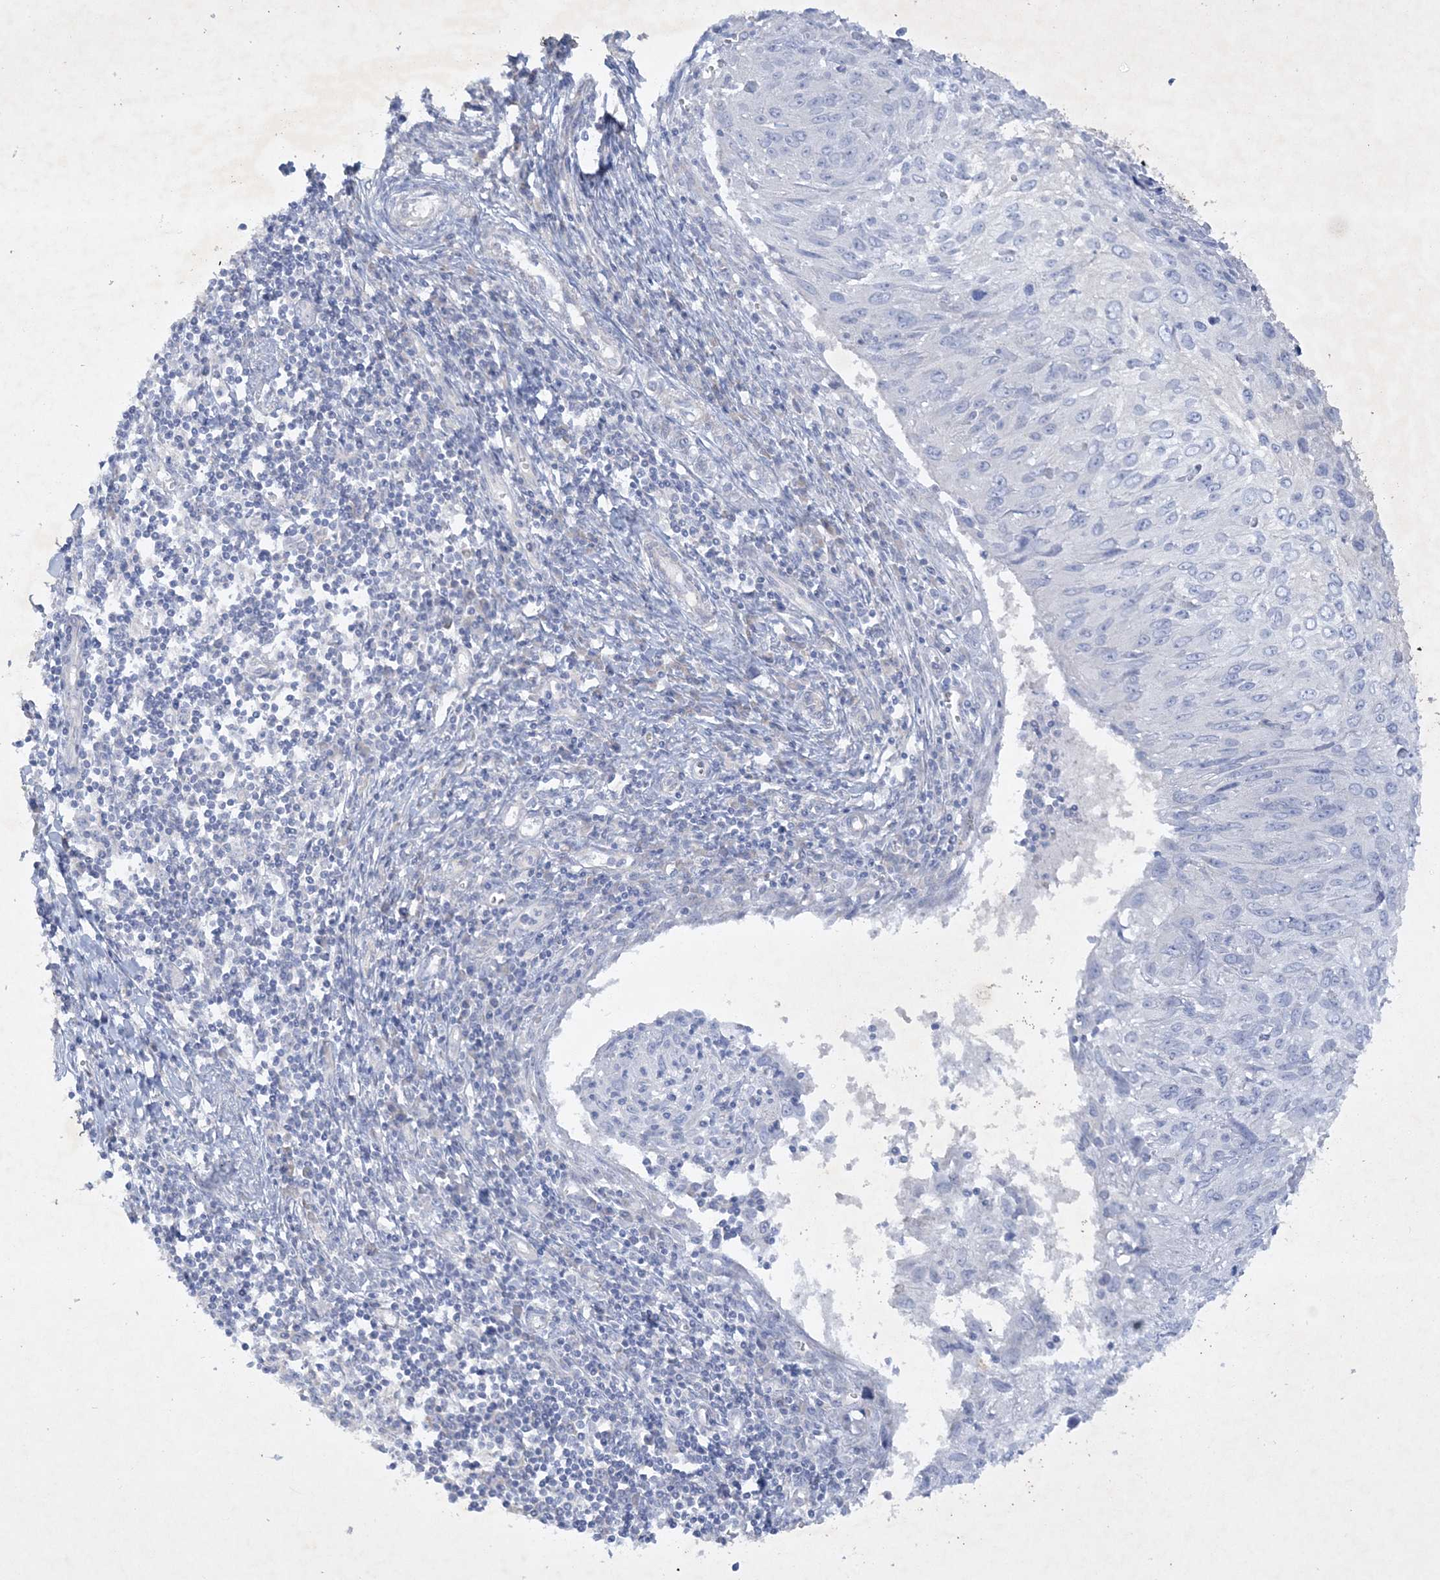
{"staining": {"intensity": "negative", "quantity": "none", "location": "none"}, "tissue": "cervical cancer", "cell_type": "Tumor cells", "image_type": "cancer", "snomed": [{"axis": "morphology", "description": "Squamous cell carcinoma, NOS"}, {"axis": "topography", "description": "Cervix"}], "caption": "This is a histopathology image of immunohistochemistry staining of squamous cell carcinoma (cervical), which shows no positivity in tumor cells. (Brightfield microscopy of DAB immunohistochemistry (IHC) at high magnification).", "gene": "FARSB", "patient": {"sex": "female", "age": 51}}